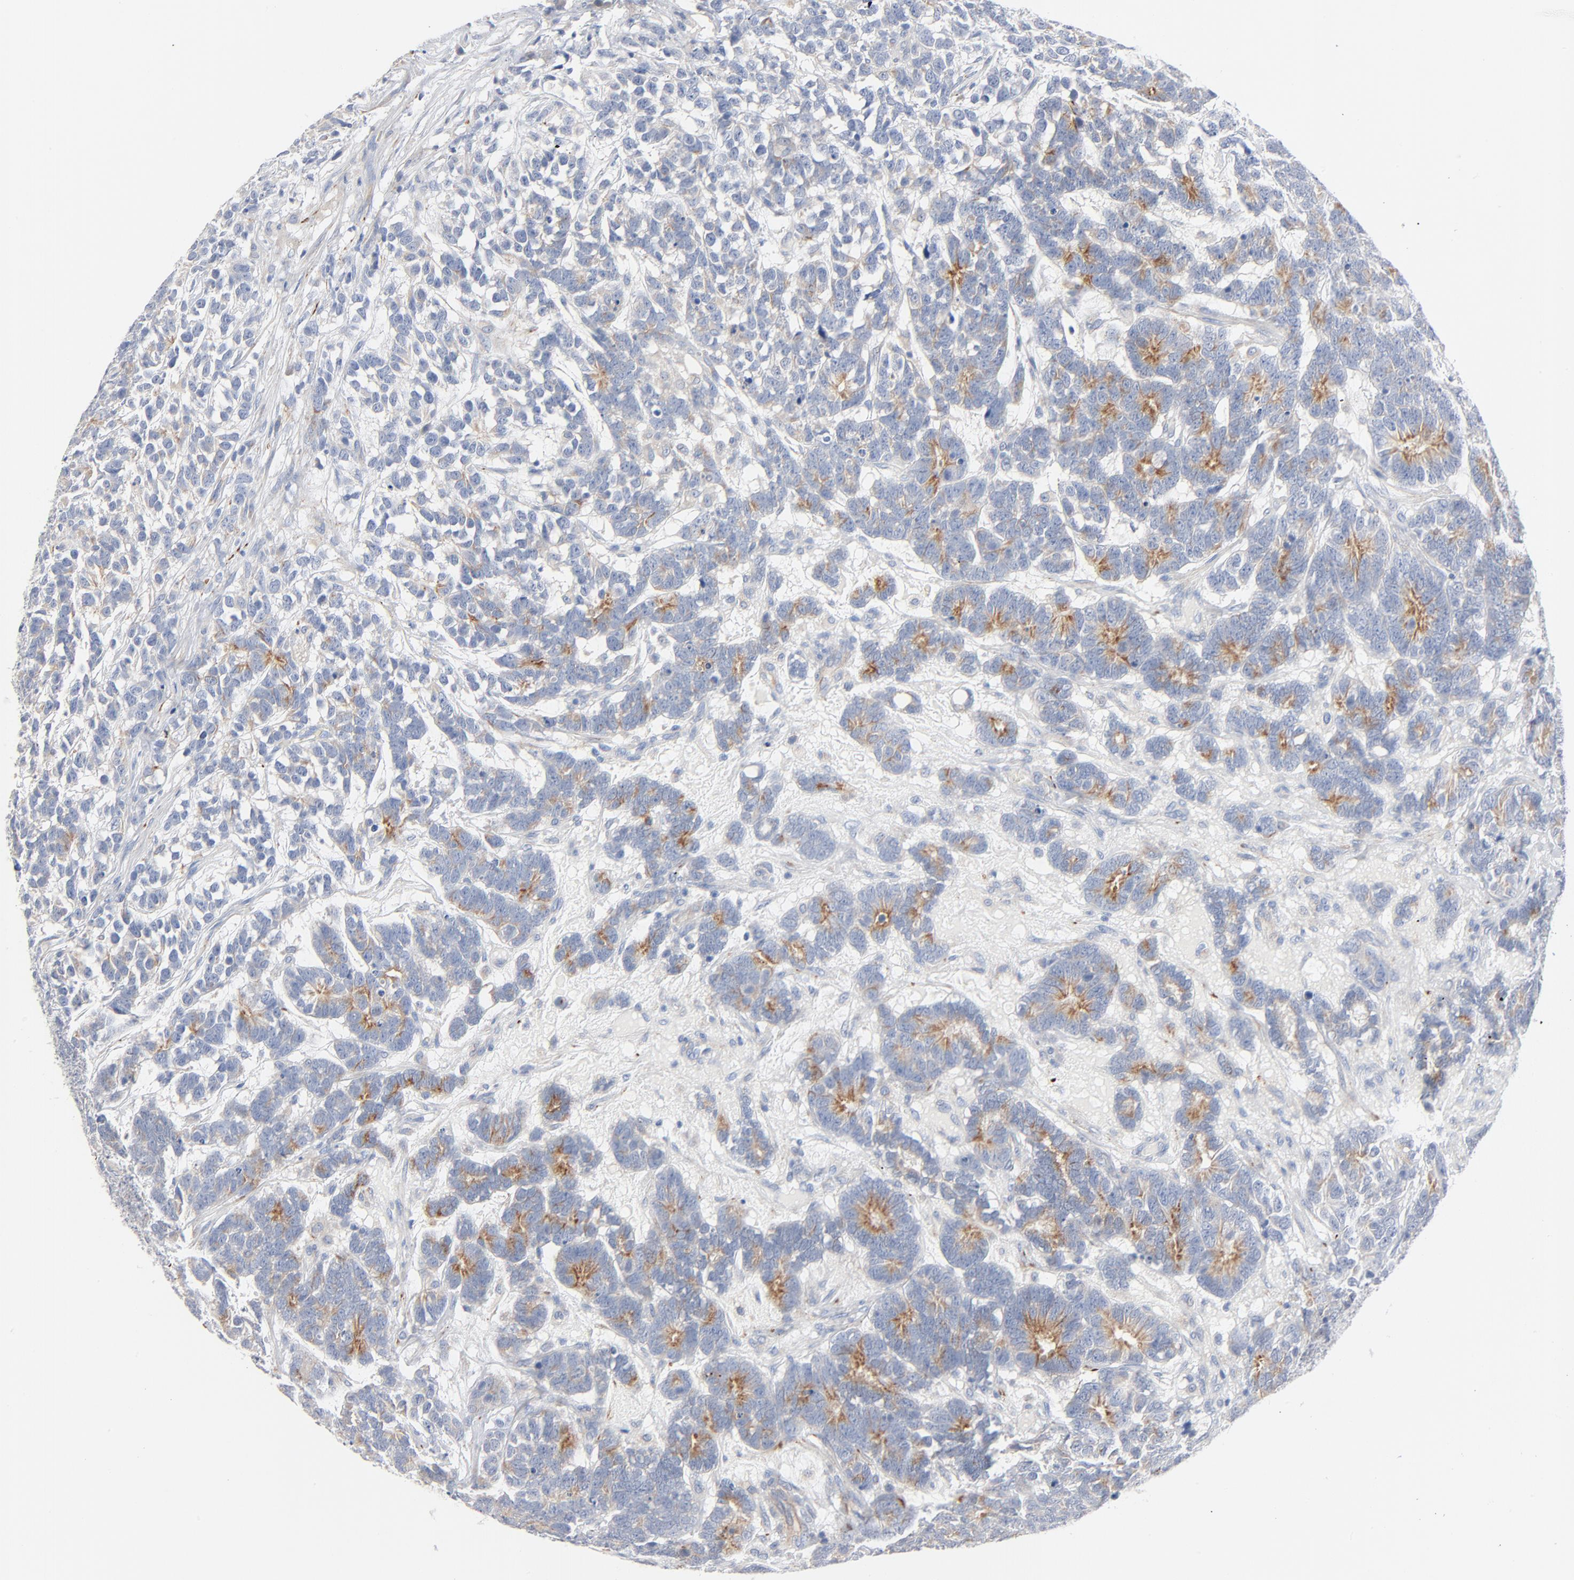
{"staining": {"intensity": "moderate", "quantity": "25%-75%", "location": "cytoplasmic/membranous"}, "tissue": "testis cancer", "cell_type": "Tumor cells", "image_type": "cancer", "snomed": [{"axis": "morphology", "description": "Carcinoma, Embryonal, NOS"}, {"axis": "topography", "description": "Testis"}], "caption": "Tumor cells reveal moderate cytoplasmic/membranous positivity in about 25%-75% of cells in testis cancer (embryonal carcinoma). The protein of interest is stained brown, and the nuclei are stained in blue (DAB (3,3'-diaminobenzidine) IHC with brightfield microscopy, high magnification).", "gene": "IFT43", "patient": {"sex": "male", "age": 26}}